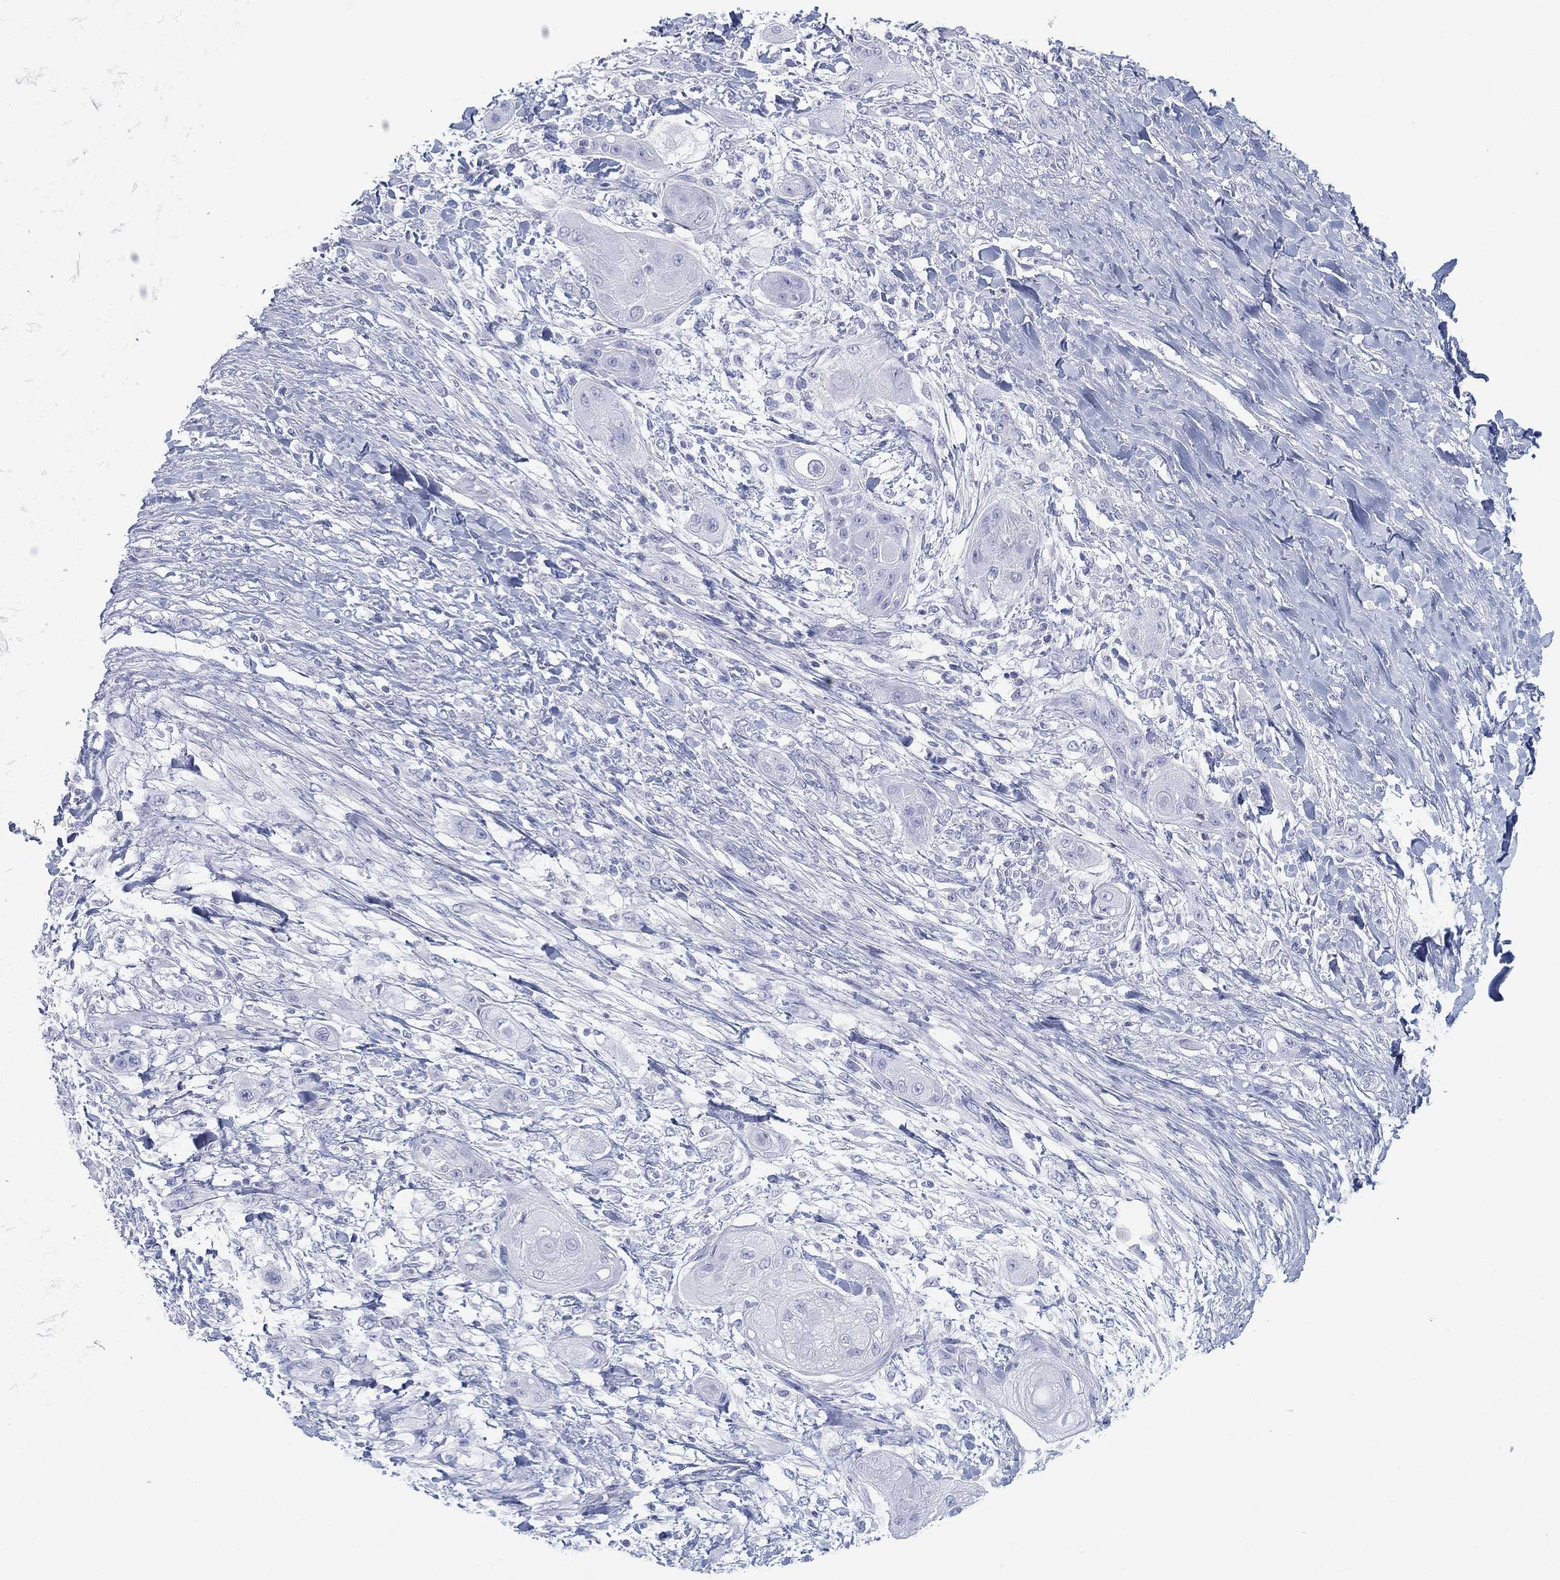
{"staining": {"intensity": "negative", "quantity": "none", "location": "none"}, "tissue": "skin cancer", "cell_type": "Tumor cells", "image_type": "cancer", "snomed": [{"axis": "morphology", "description": "Squamous cell carcinoma, NOS"}, {"axis": "topography", "description": "Skin"}], "caption": "There is no significant expression in tumor cells of skin cancer (squamous cell carcinoma).", "gene": "GCNA", "patient": {"sex": "male", "age": 62}}